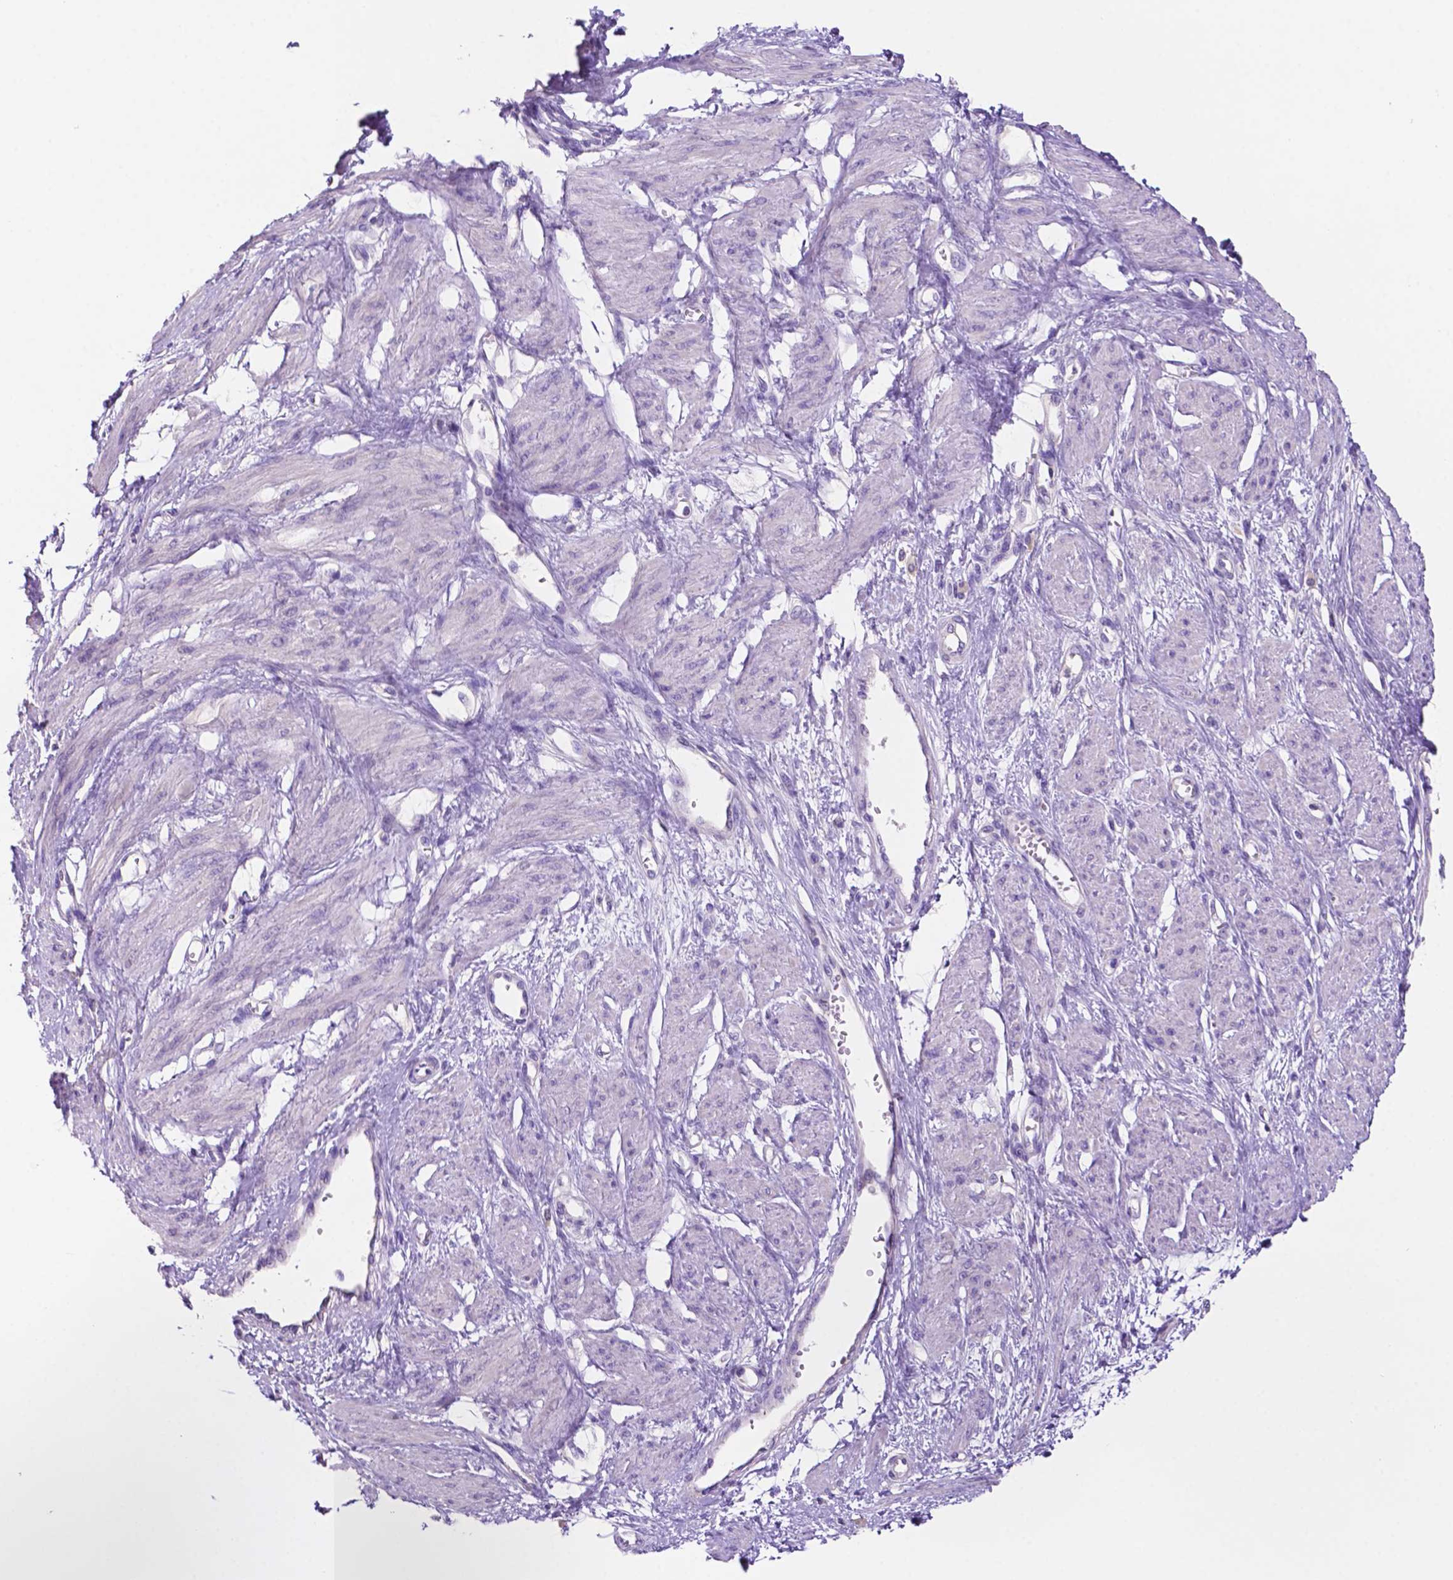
{"staining": {"intensity": "negative", "quantity": "none", "location": "none"}, "tissue": "smooth muscle", "cell_type": "Smooth muscle cells", "image_type": "normal", "snomed": [{"axis": "morphology", "description": "Normal tissue, NOS"}, {"axis": "topography", "description": "Smooth muscle"}, {"axis": "topography", "description": "Uterus"}], "caption": "Immunohistochemical staining of benign smooth muscle shows no significant staining in smooth muscle cells.", "gene": "PRPS2", "patient": {"sex": "female", "age": 39}}